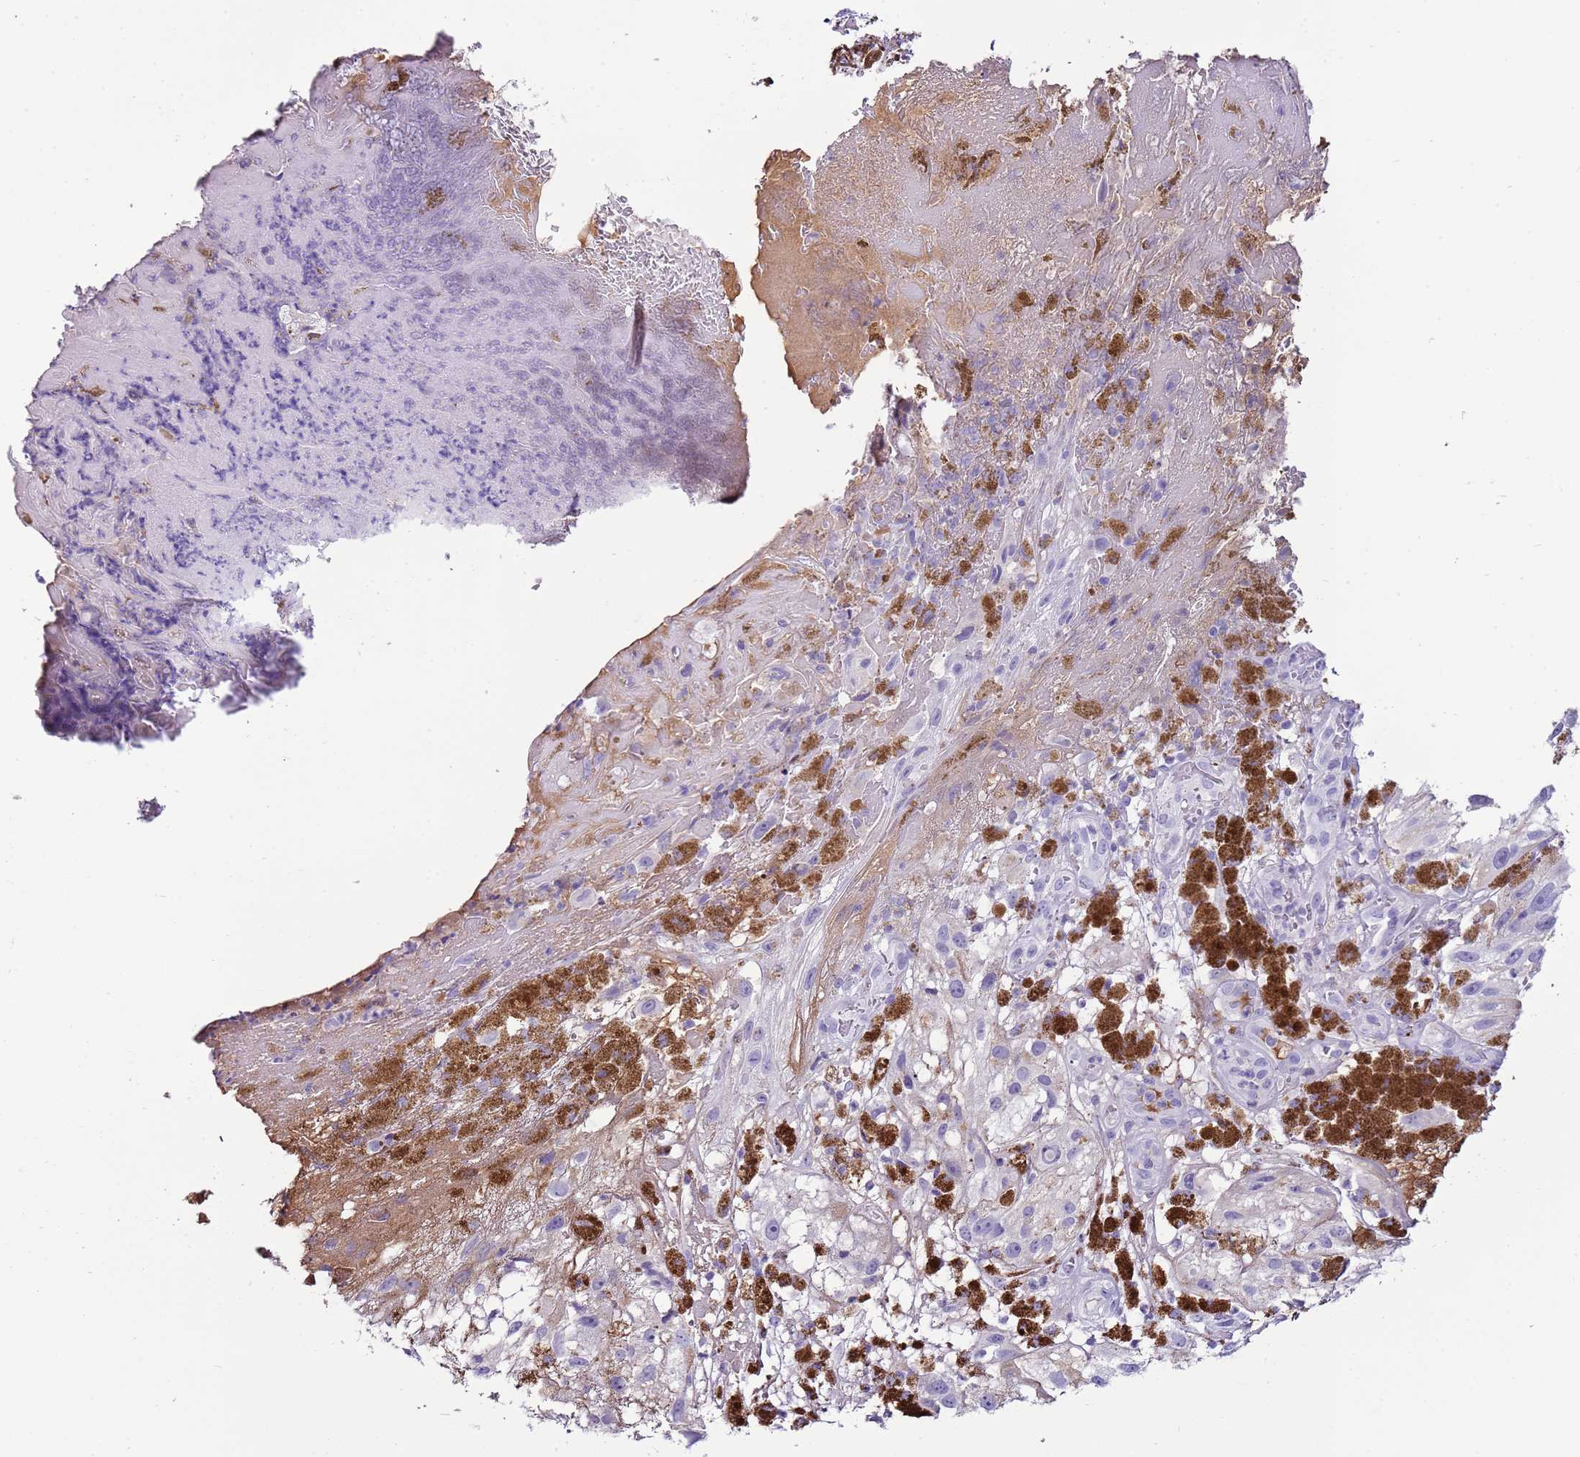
{"staining": {"intensity": "negative", "quantity": "none", "location": "none"}, "tissue": "melanoma", "cell_type": "Tumor cells", "image_type": "cancer", "snomed": [{"axis": "morphology", "description": "Malignant melanoma, NOS"}, {"axis": "topography", "description": "Skin"}], "caption": "This is an immunohistochemistry photomicrograph of melanoma. There is no positivity in tumor cells.", "gene": "IGKV3D-11", "patient": {"sex": "male", "age": 88}}